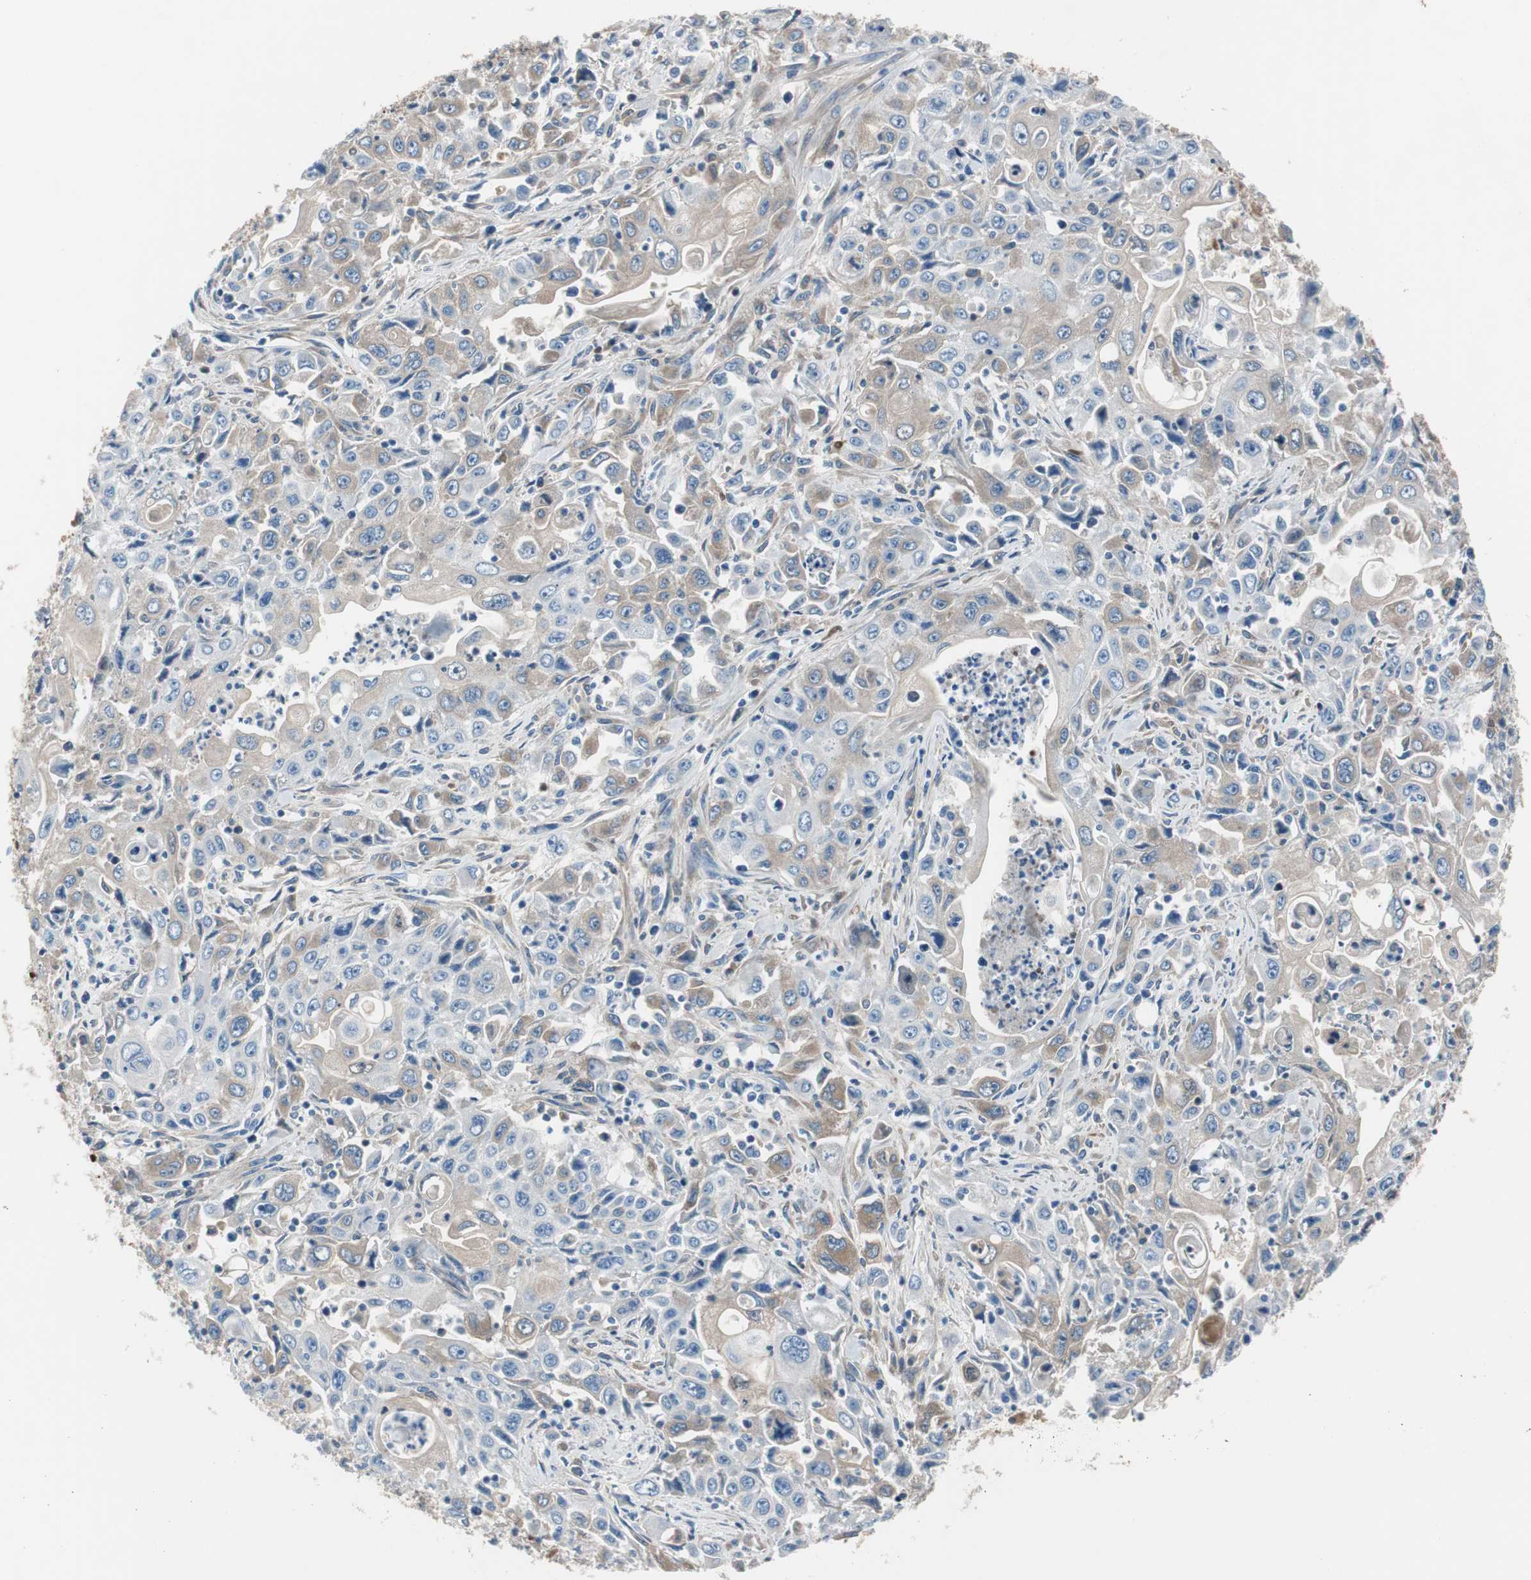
{"staining": {"intensity": "weak", "quantity": "25%-75%", "location": "cytoplasmic/membranous"}, "tissue": "pancreatic cancer", "cell_type": "Tumor cells", "image_type": "cancer", "snomed": [{"axis": "morphology", "description": "Adenocarcinoma, NOS"}, {"axis": "topography", "description": "Pancreas"}], "caption": "The photomicrograph exhibits a brown stain indicating the presence of a protein in the cytoplasmic/membranous of tumor cells in pancreatic cancer (adenocarcinoma). The protein is stained brown, and the nuclei are stained in blue (DAB (3,3'-diaminobenzidine) IHC with brightfield microscopy, high magnification).", "gene": "SERPINF1", "patient": {"sex": "male", "age": 70}}